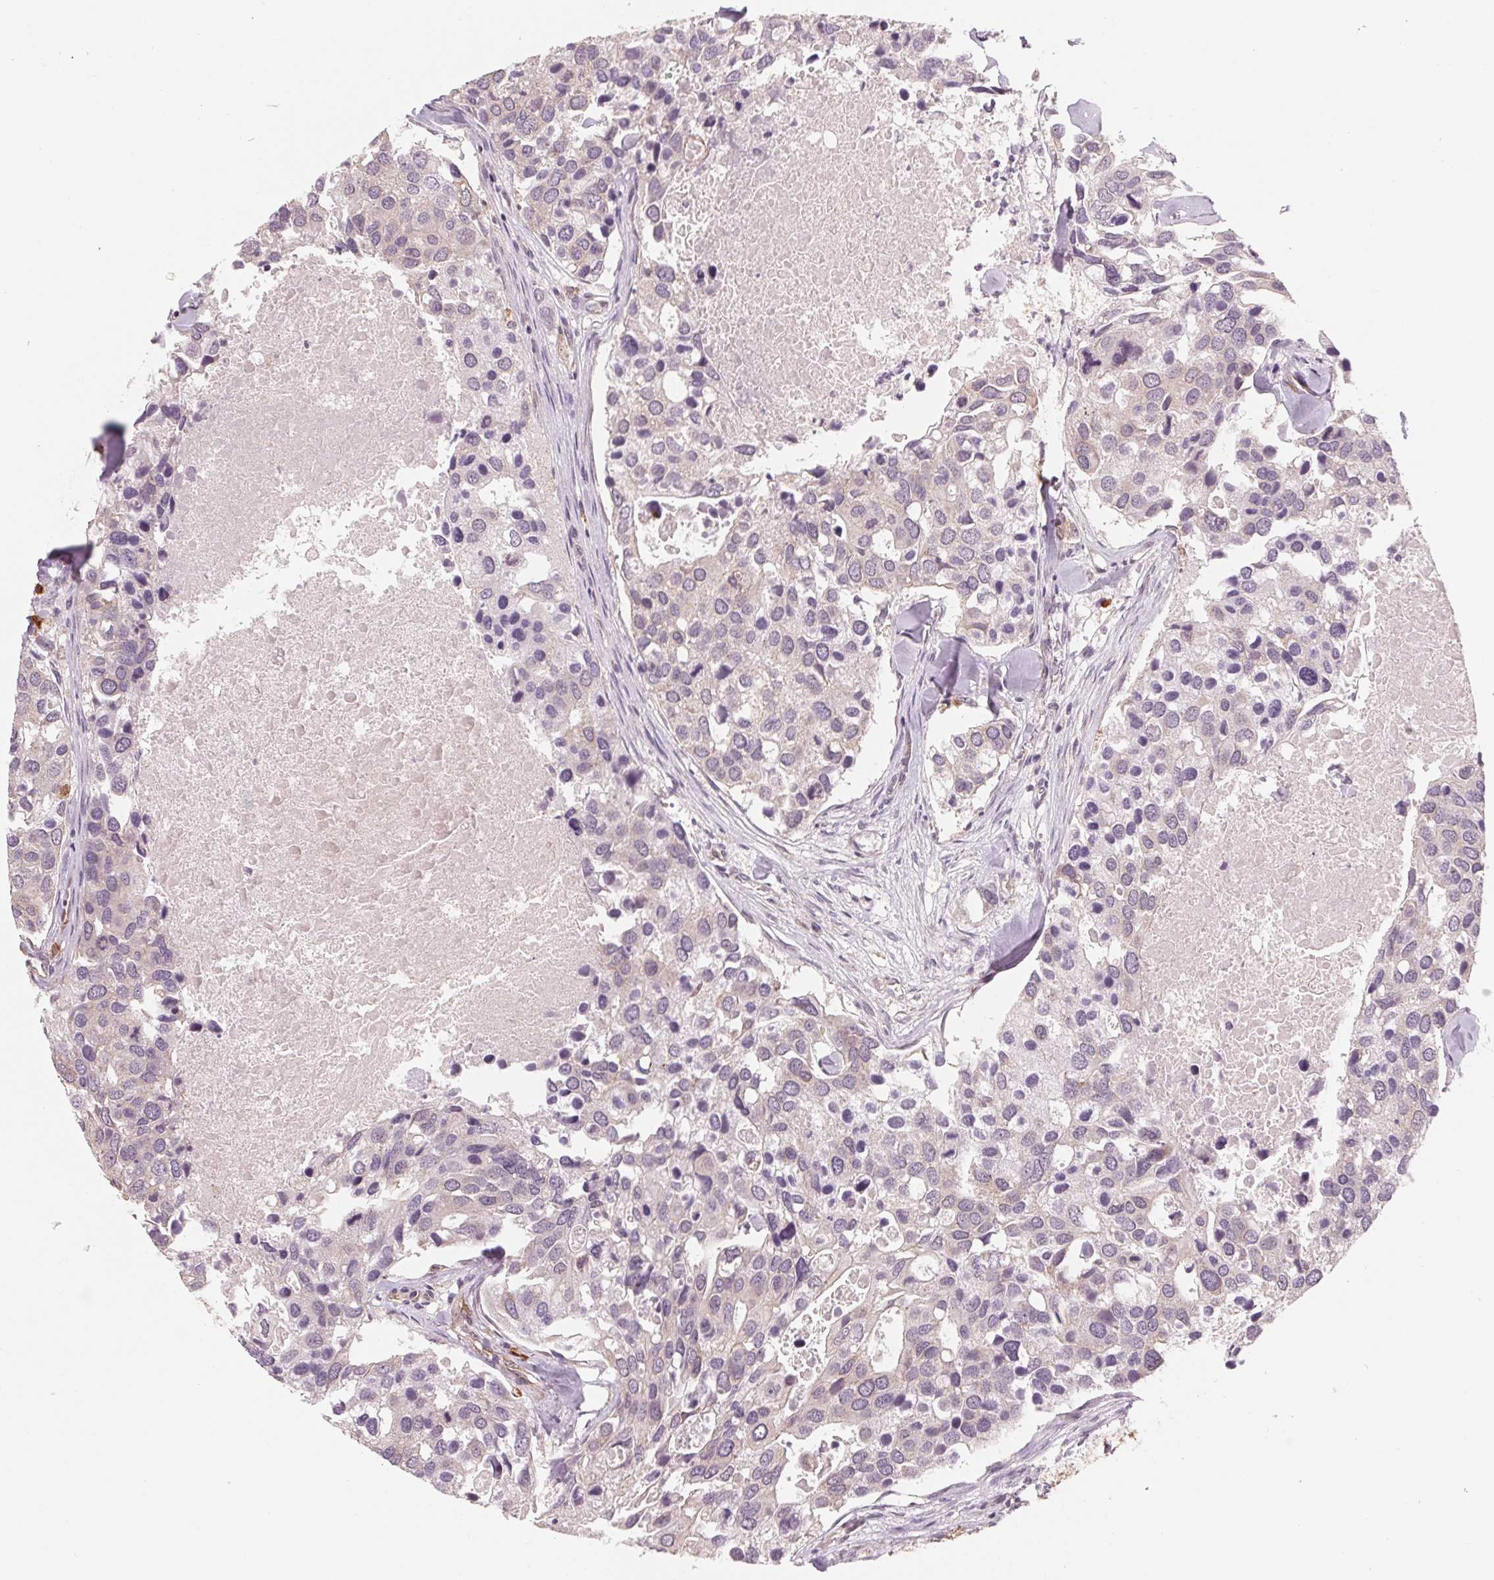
{"staining": {"intensity": "negative", "quantity": "none", "location": "none"}, "tissue": "breast cancer", "cell_type": "Tumor cells", "image_type": "cancer", "snomed": [{"axis": "morphology", "description": "Duct carcinoma"}, {"axis": "topography", "description": "Breast"}], "caption": "Tumor cells show no significant staining in breast cancer (invasive ductal carcinoma).", "gene": "GIGYF2", "patient": {"sex": "female", "age": 83}}